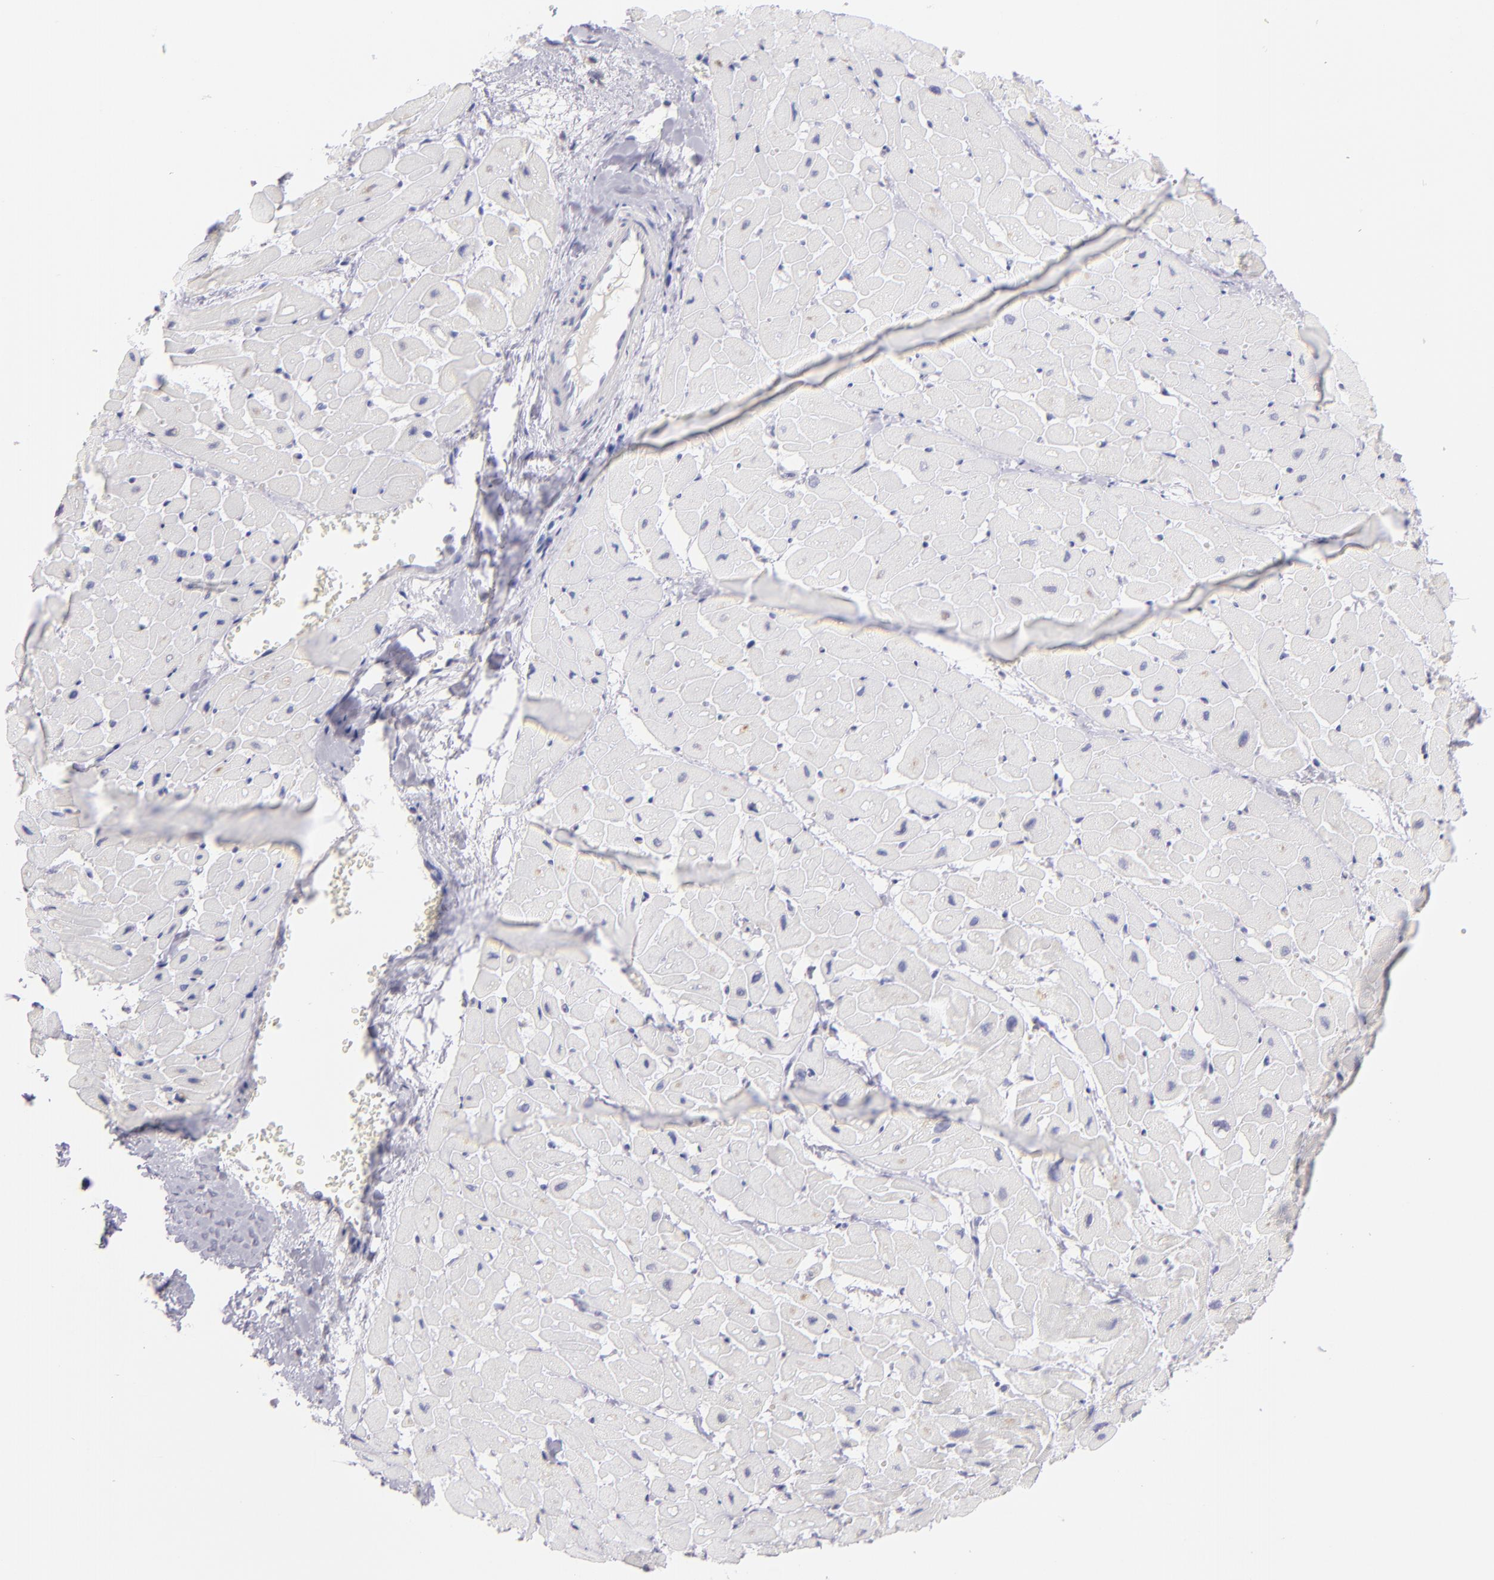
{"staining": {"intensity": "negative", "quantity": "none", "location": "none"}, "tissue": "heart muscle", "cell_type": "Cardiomyocytes", "image_type": "normal", "snomed": [{"axis": "morphology", "description": "Normal tissue, NOS"}, {"axis": "topography", "description": "Heart"}], "caption": "DAB immunohistochemical staining of normal heart muscle shows no significant positivity in cardiomyocytes. (IHC, brightfield microscopy, high magnification).", "gene": "IL2RA", "patient": {"sex": "male", "age": 45}}